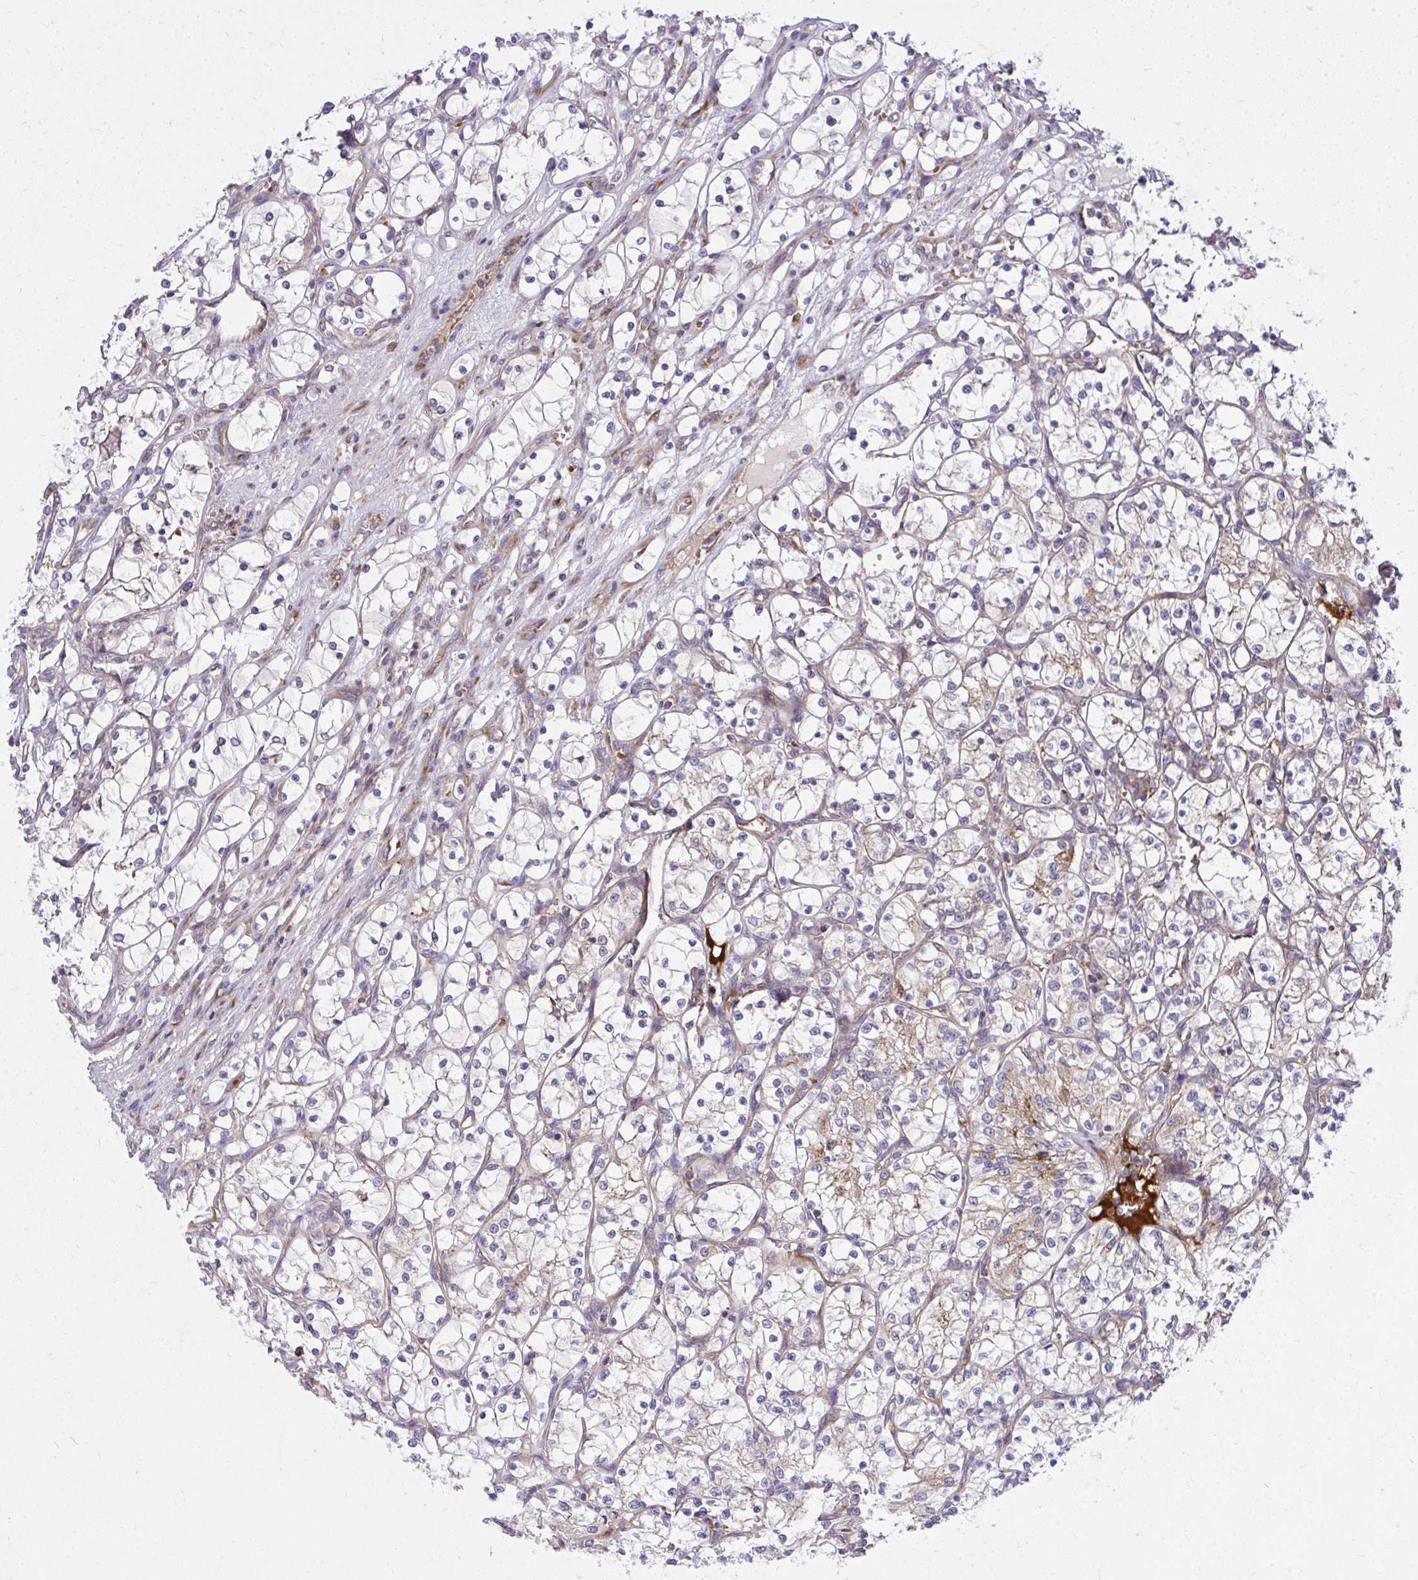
{"staining": {"intensity": "negative", "quantity": "none", "location": "none"}, "tissue": "renal cancer", "cell_type": "Tumor cells", "image_type": "cancer", "snomed": [{"axis": "morphology", "description": "Adenocarcinoma, NOS"}, {"axis": "topography", "description": "Kidney"}], "caption": "Human renal cancer stained for a protein using immunohistochemistry reveals no positivity in tumor cells.", "gene": "GFPT2", "patient": {"sex": "female", "age": 69}}